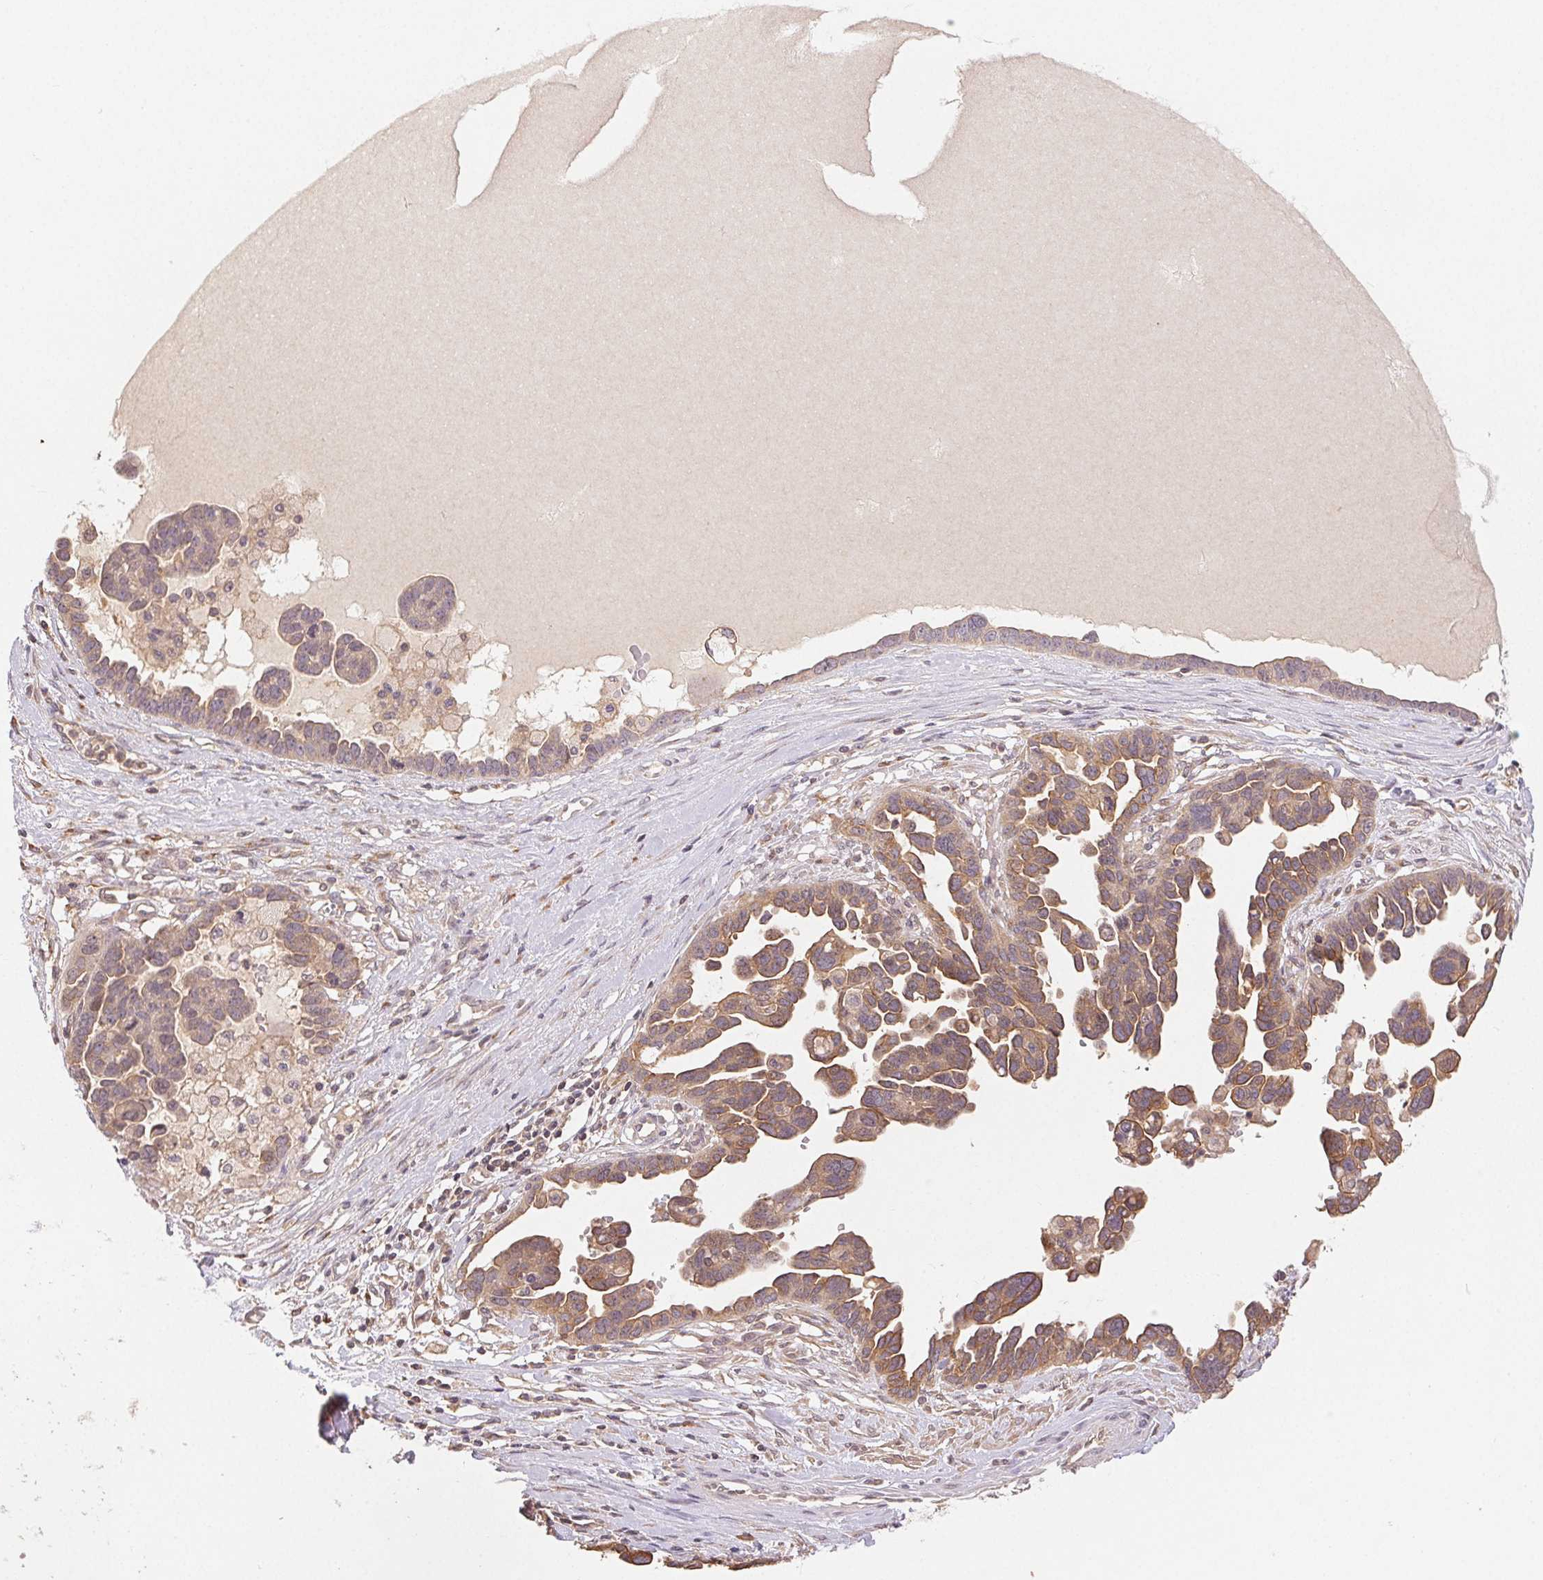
{"staining": {"intensity": "weak", "quantity": ">75%", "location": "cytoplasmic/membranous"}, "tissue": "ovarian cancer", "cell_type": "Tumor cells", "image_type": "cancer", "snomed": [{"axis": "morphology", "description": "Cystadenocarcinoma, serous, NOS"}, {"axis": "topography", "description": "Ovary"}], "caption": "Immunohistochemical staining of human ovarian serous cystadenocarcinoma exhibits low levels of weak cytoplasmic/membranous staining in approximately >75% of tumor cells.", "gene": "MAPKAPK2", "patient": {"sex": "female", "age": 54}}